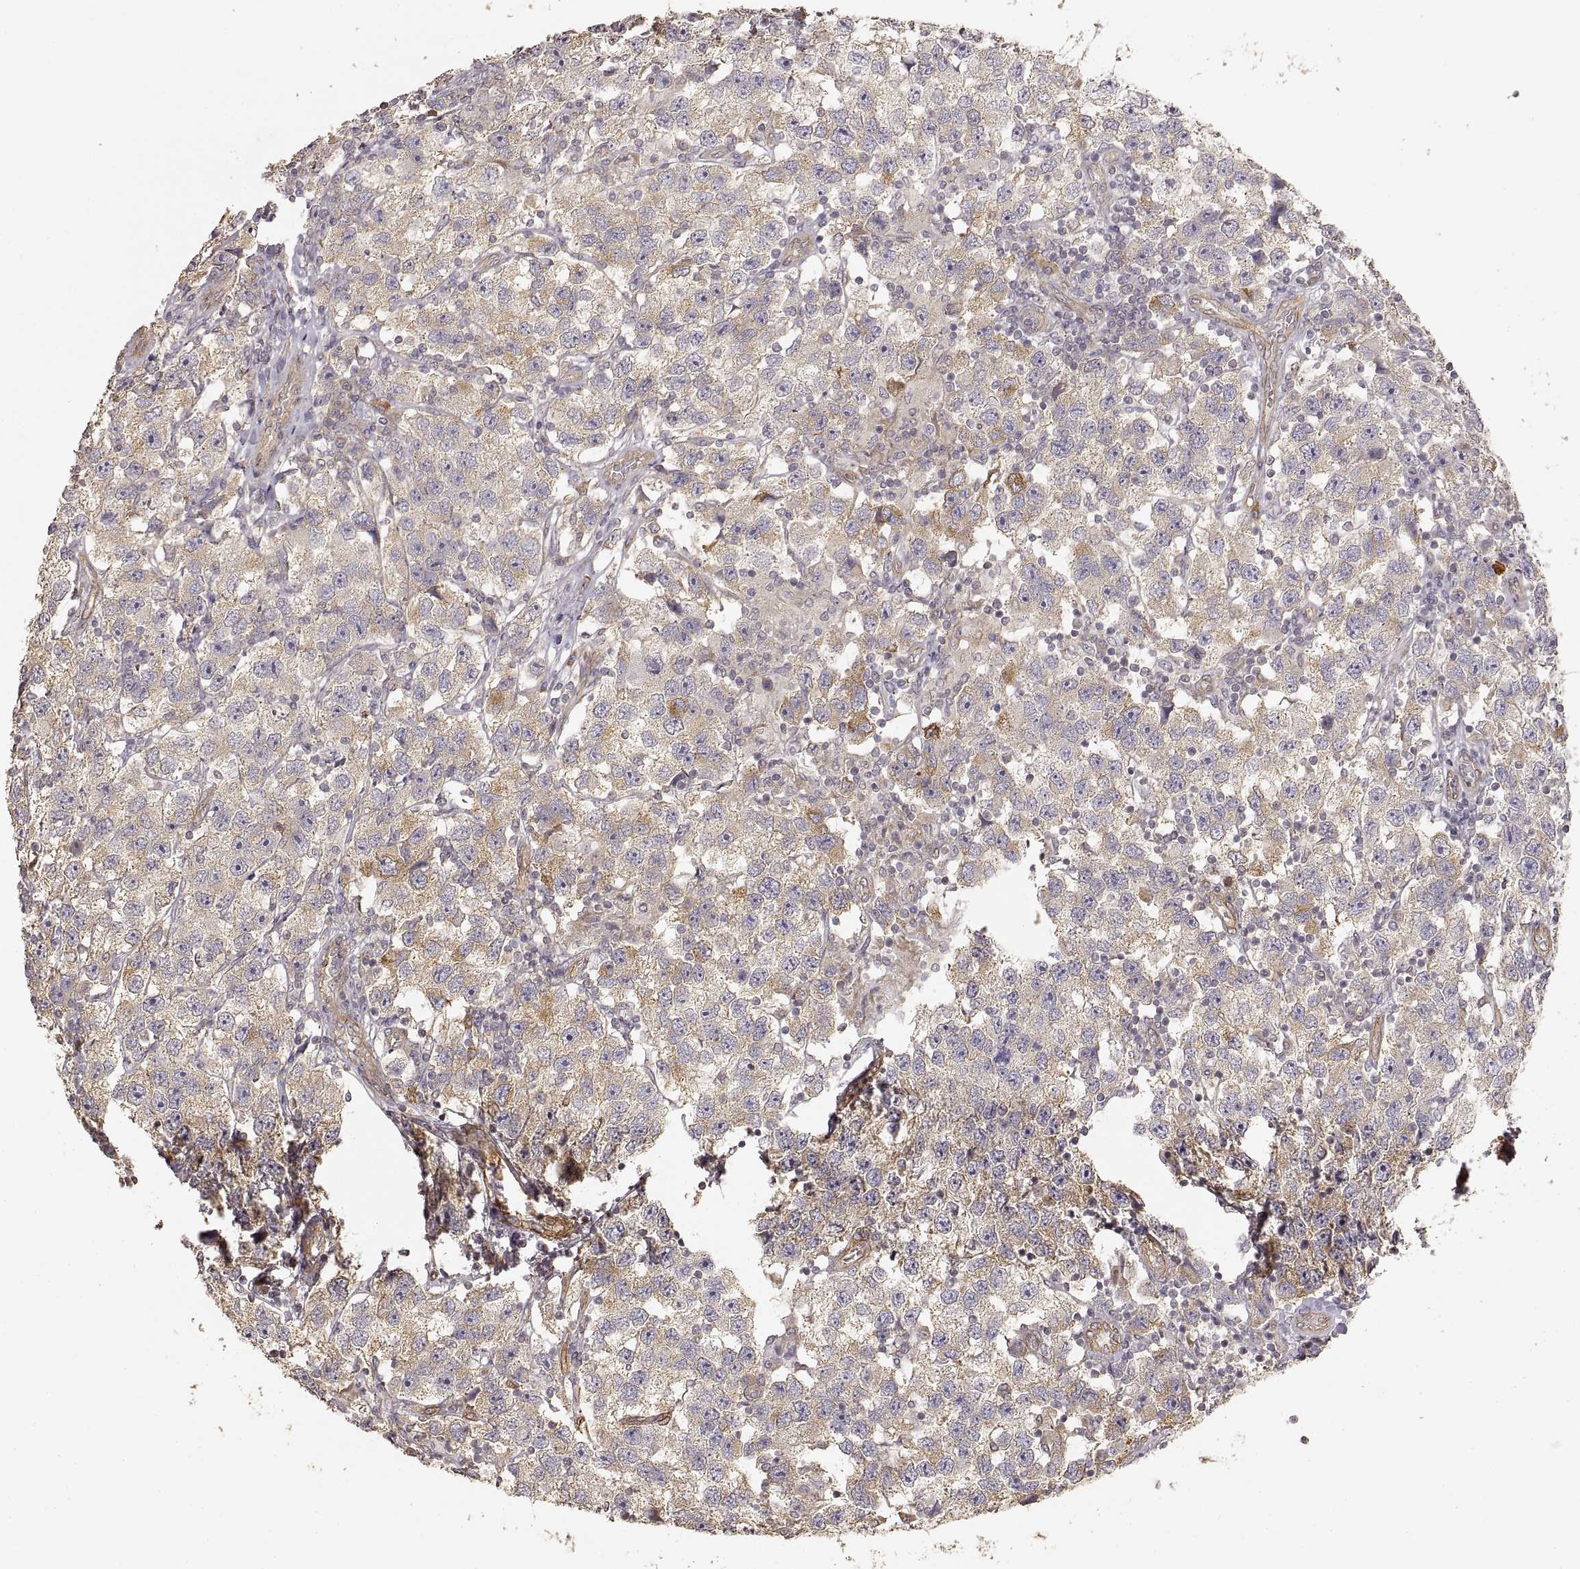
{"staining": {"intensity": "moderate", "quantity": "<25%", "location": "cytoplasmic/membranous"}, "tissue": "testis cancer", "cell_type": "Tumor cells", "image_type": "cancer", "snomed": [{"axis": "morphology", "description": "Seminoma, NOS"}, {"axis": "topography", "description": "Testis"}], "caption": "Protein expression analysis of testis seminoma demonstrates moderate cytoplasmic/membranous staining in about <25% of tumor cells.", "gene": "LAMA4", "patient": {"sex": "male", "age": 26}}